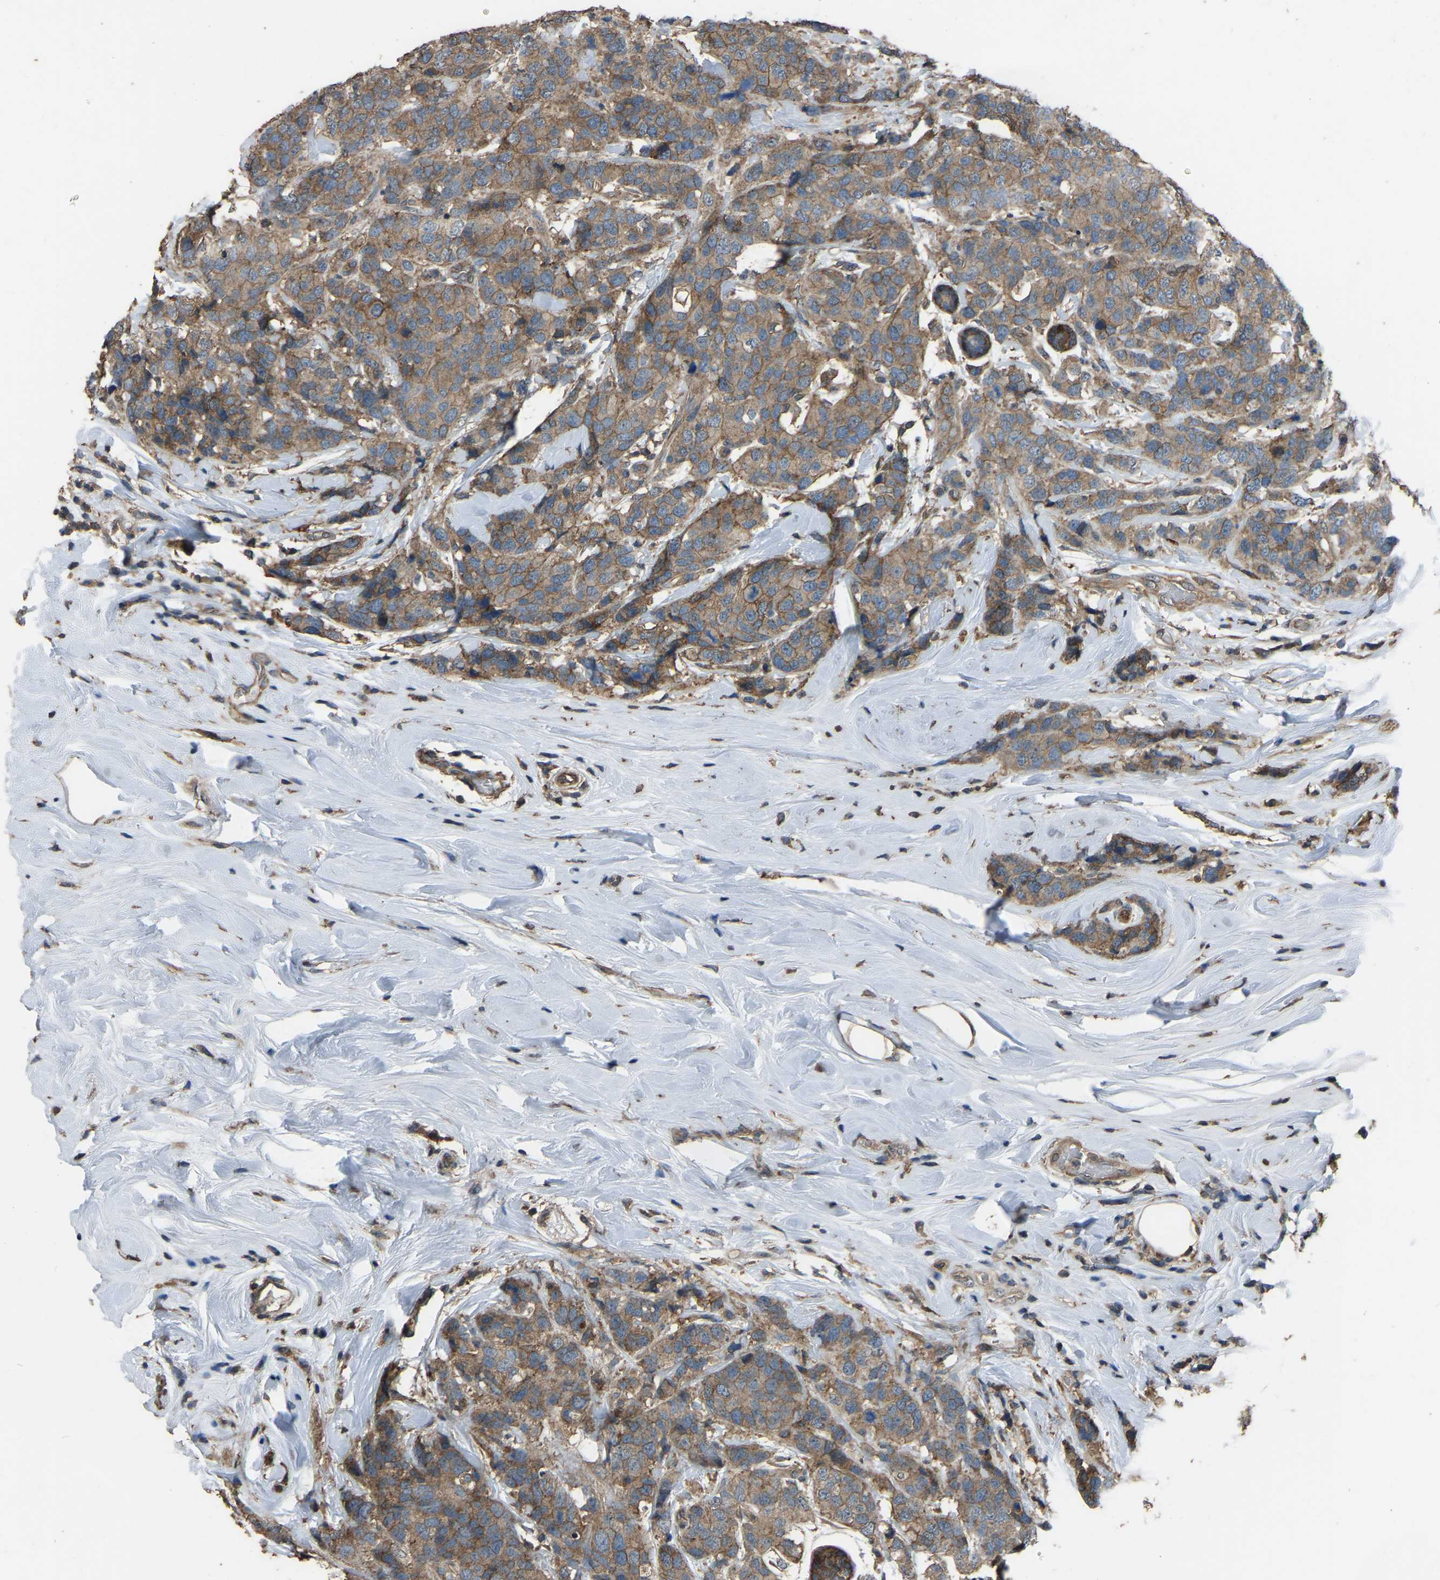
{"staining": {"intensity": "weak", "quantity": ">75%", "location": "cytoplasmic/membranous"}, "tissue": "breast cancer", "cell_type": "Tumor cells", "image_type": "cancer", "snomed": [{"axis": "morphology", "description": "Lobular carcinoma"}, {"axis": "topography", "description": "Breast"}], "caption": "This image reveals breast cancer stained with immunohistochemistry to label a protein in brown. The cytoplasmic/membranous of tumor cells show weak positivity for the protein. Nuclei are counter-stained blue.", "gene": "SLC4A2", "patient": {"sex": "female", "age": 59}}